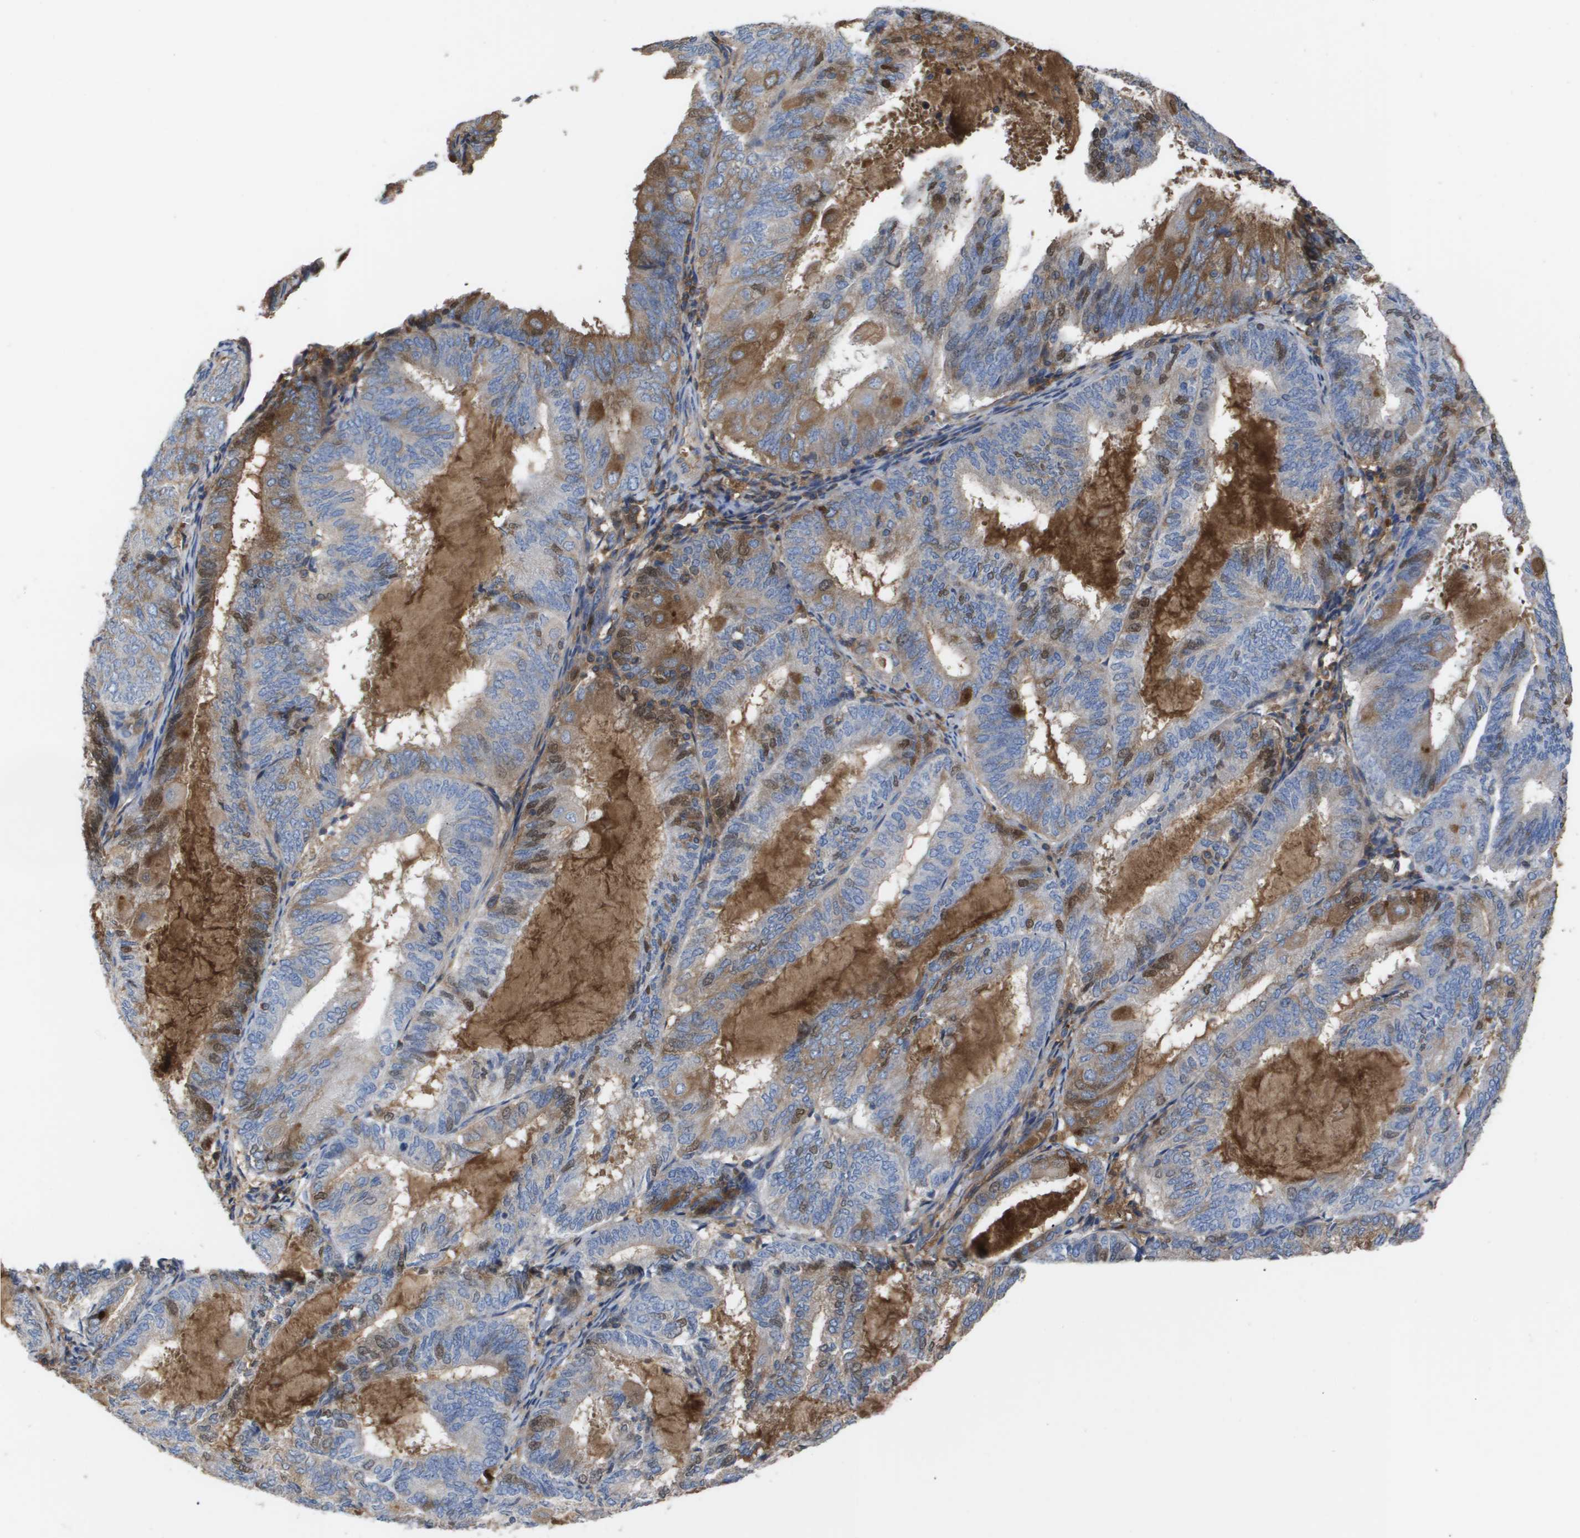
{"staining": {"intensity": "moderate", "quantity": "25%-75%", "location": "cytoplasmic/membranous"}, "tissue": "endometrial cancer", "cell_type": "Tumor cells", "image_type": "cancer", "snomed": [{"axis": "morphology", "description": "Adenocarcinoma, NOS"}, {"axis": "topography", "description": "Endometrium"}], "caption": "Endometrial cancer stained with DAB (3,3'-diaminobenzidine) immunohistochemistry exhibits medium levels of moderate cytoplasmic/membranous positivity in about 25%-75% of tumor cells.", "gene": "SERPINA6", "patient": {"sex": "female", "age": 81}}